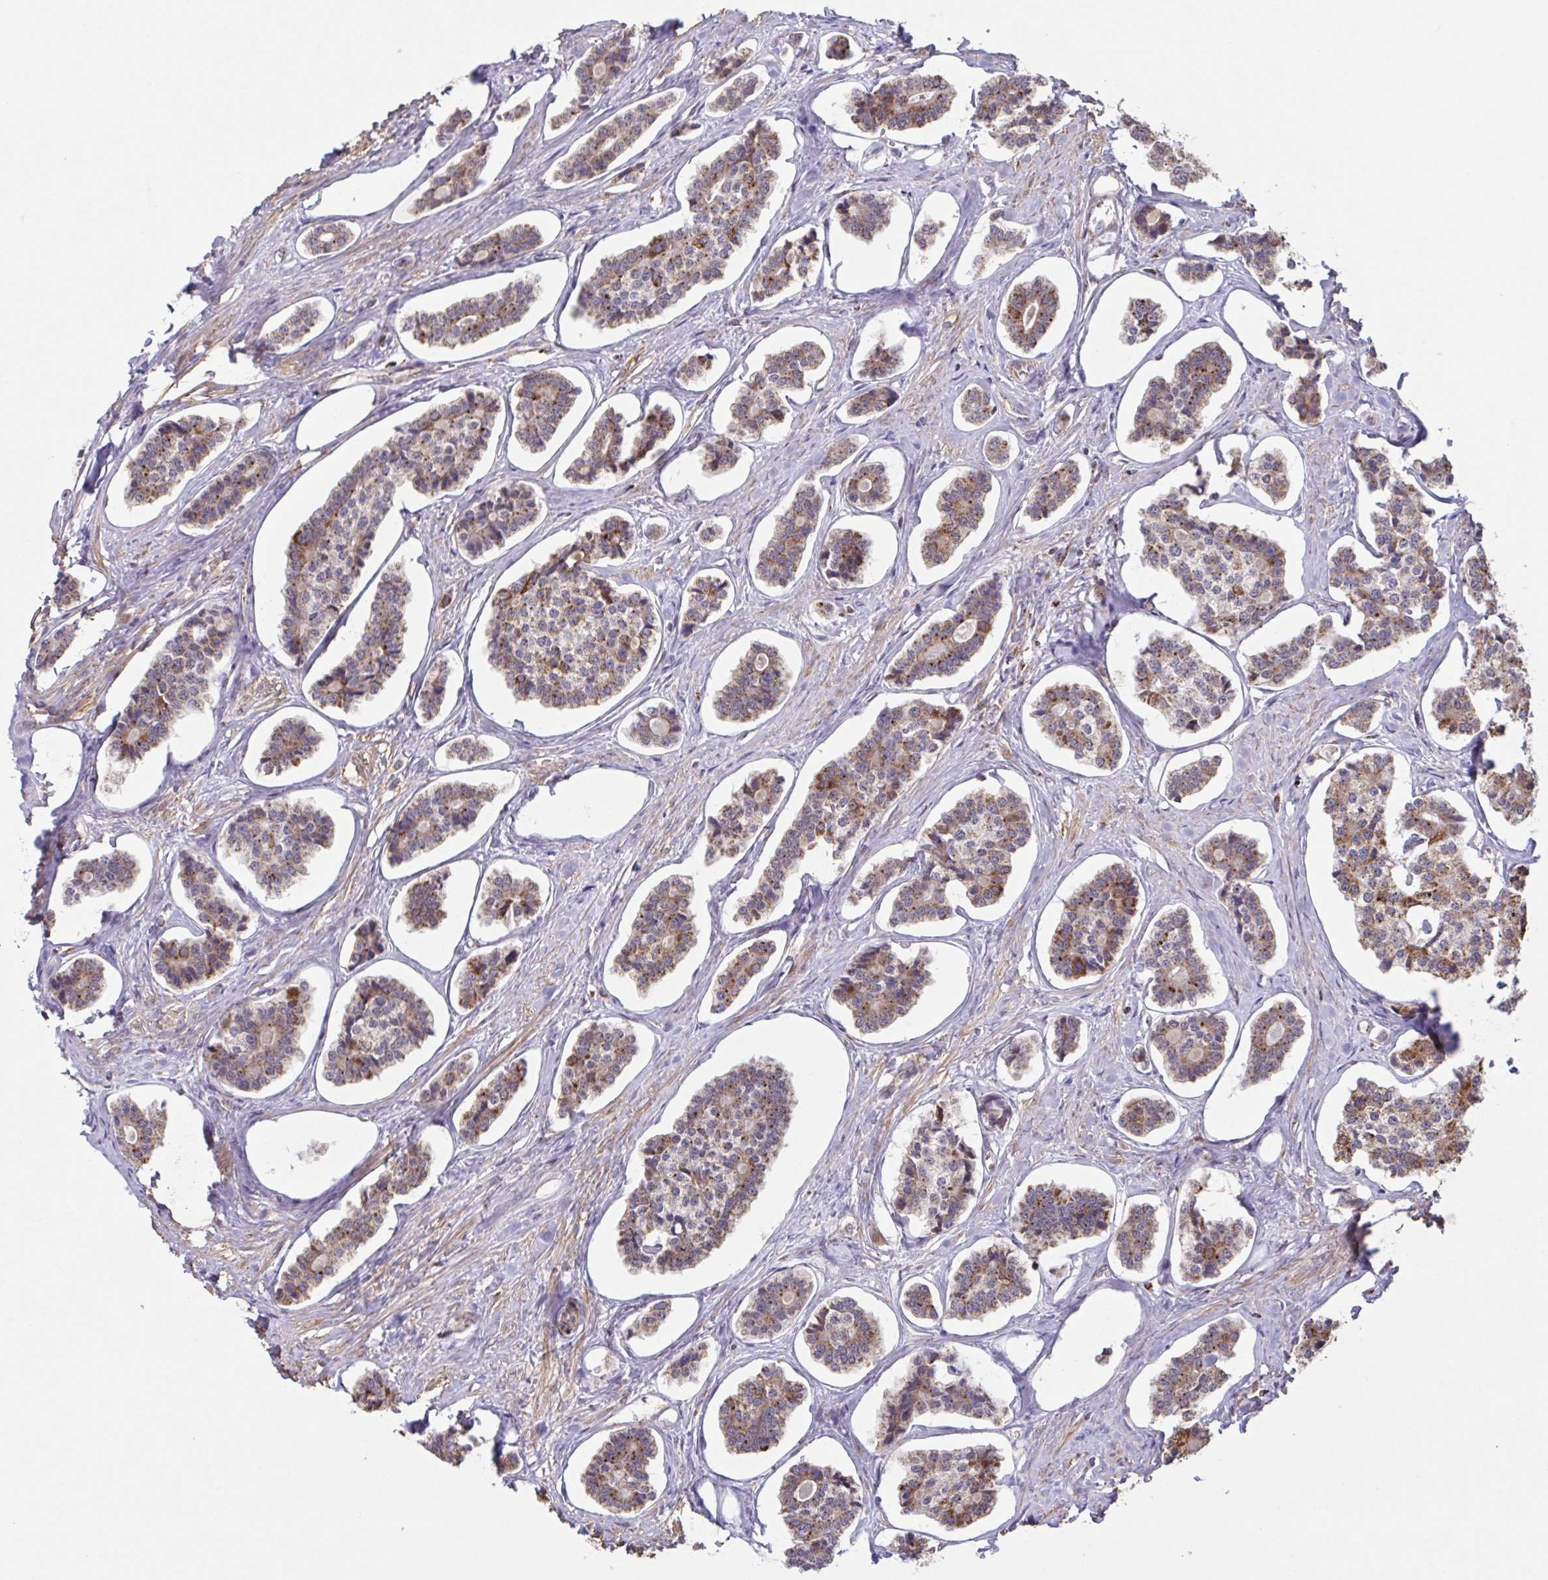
{"staining": {"intensity": "moderate", "quantity": ">75%", "location": "cytoplasmic/membranous"}, "tissue": "carcinoid", "cell_type": "Tumor cells", "image_type": "cancer", "snomed": [{"axis": "morphology", "description": "Carcinoid, malignant, NOS"}, {"axis": "topography", "description": "Small intestine"}], "caption": "IHC (DAB (3,3'-diaminobenzidine)) staining of carcinoid shows moderate cytoplasmic/membranous protein positivity in approximately >75% of tumor cells.", "gene": "DIP2B", "patient": {"sex": "female", "age": 65}}